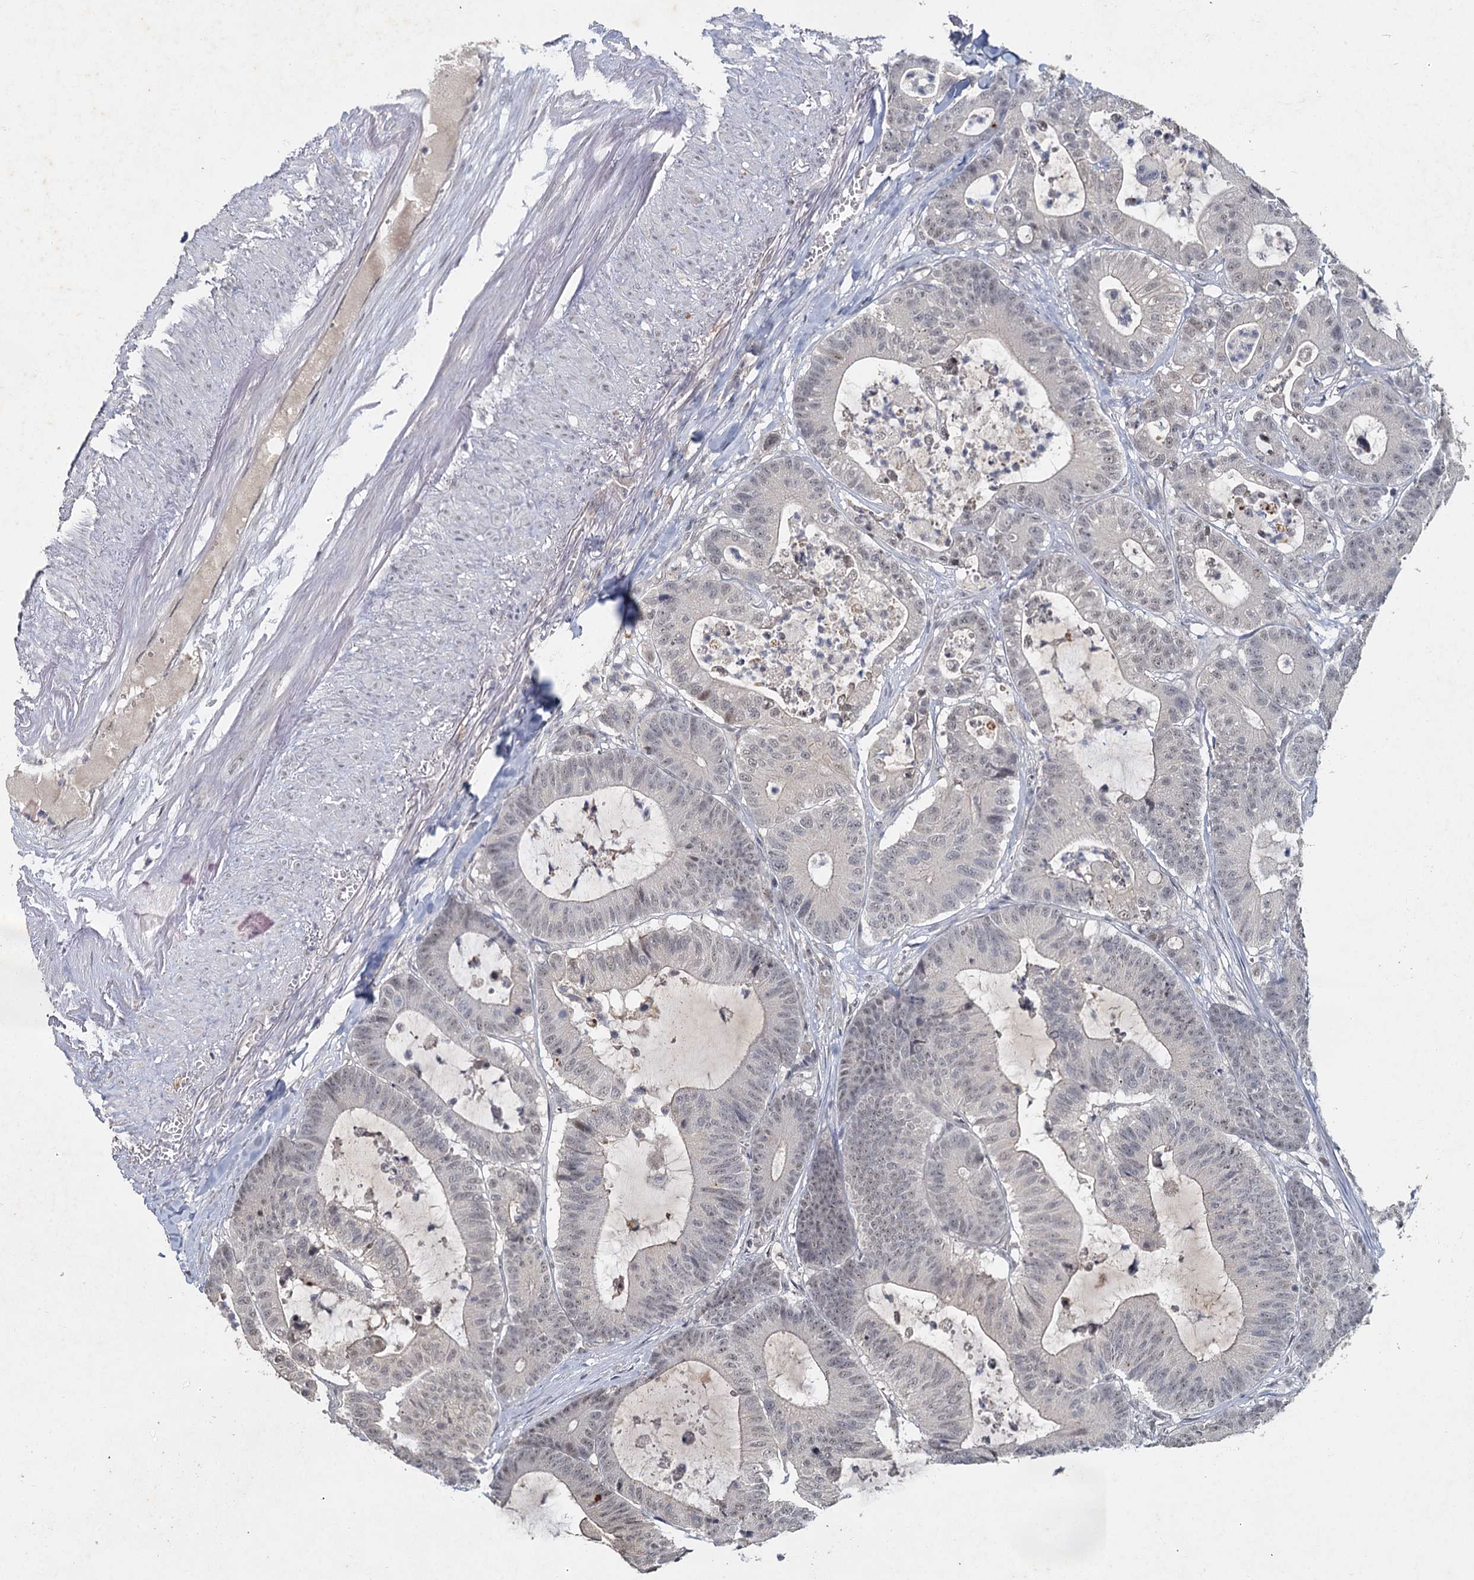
{"staining": {"intensity": "negative", "quantity": "none", "location": "none"}, "tissue": "colorectal cancer", "cell_type": "Tumor cells", "image_type": "cancer", "snomed": [{"axis": "morphology", "description": "Adenocarcinoma, NOS"}, {"axis": "topography", "description": "Colon"}], "caption": "High power microscopy photomicrograph of an immunohistochemistry image of colorectal cancer (adenocarcinoma), revealing no significant positivity in tumor cells.", "gene": "MUCL1", "patient": {"sex": "female", "age": 84}}